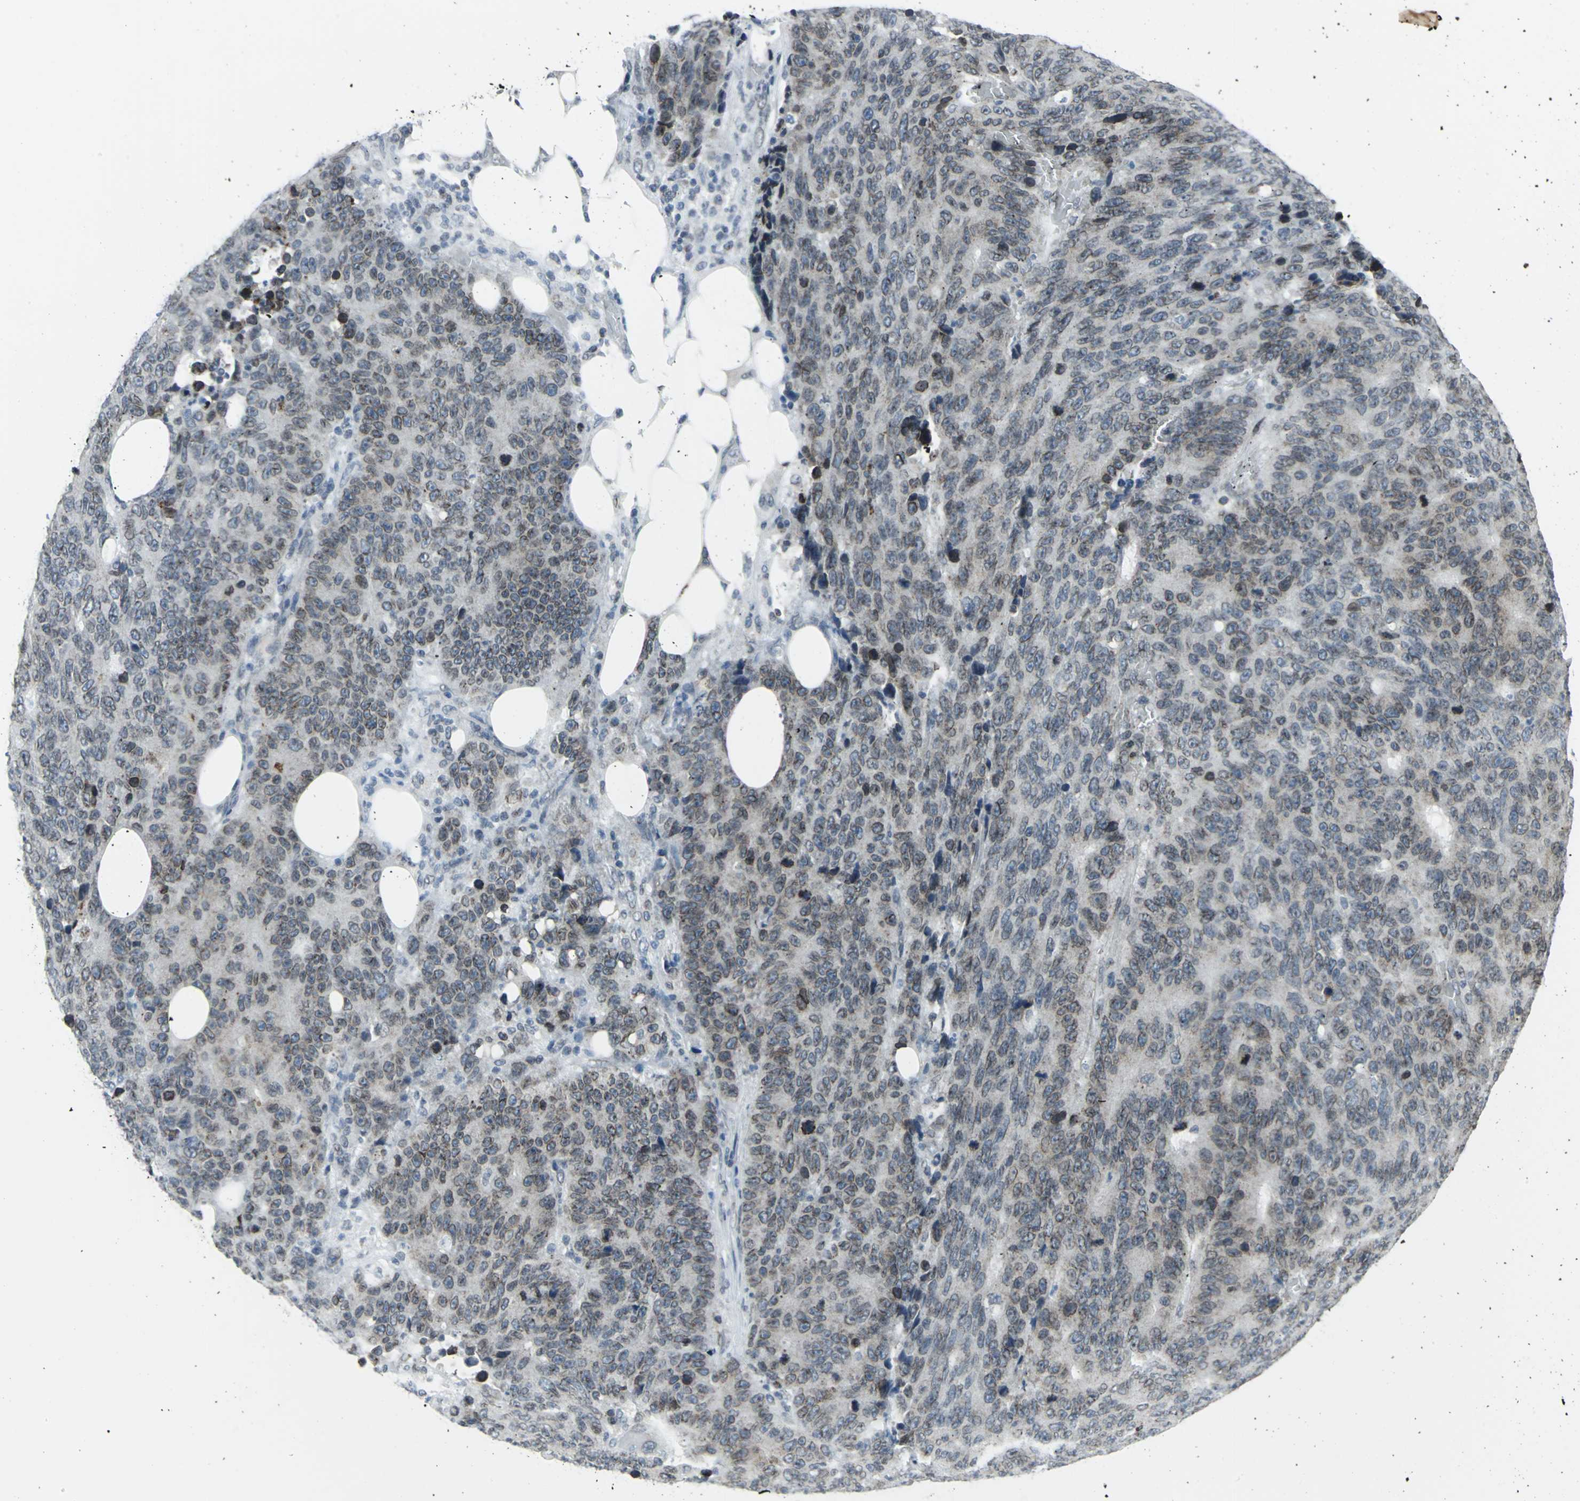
{"staining": {"intensity": "moderate", "quantity": ">75%", "location": "cytoplasmic/membranous,nuclear"}, "tissue": "colorectal cancer", "cell_type": "Tumor cells", "image_type": "cancer", "snomed": [{"axis": "morphology", "description": "Adenocarcinoma, NOS"}, {"axis": "topography", "description": "Colon"}], "caption": "Immunohistochemical staining of adenocarcinoma (colorectal) demonstrates moderate cytoplasmic/membranous and nuclear protein staining in about >75% of tumor cells. (IHC, brightfield microscopy, high magnification).", "gene": "SNUPN", "patient": {"sex": "female", "age": 86}}